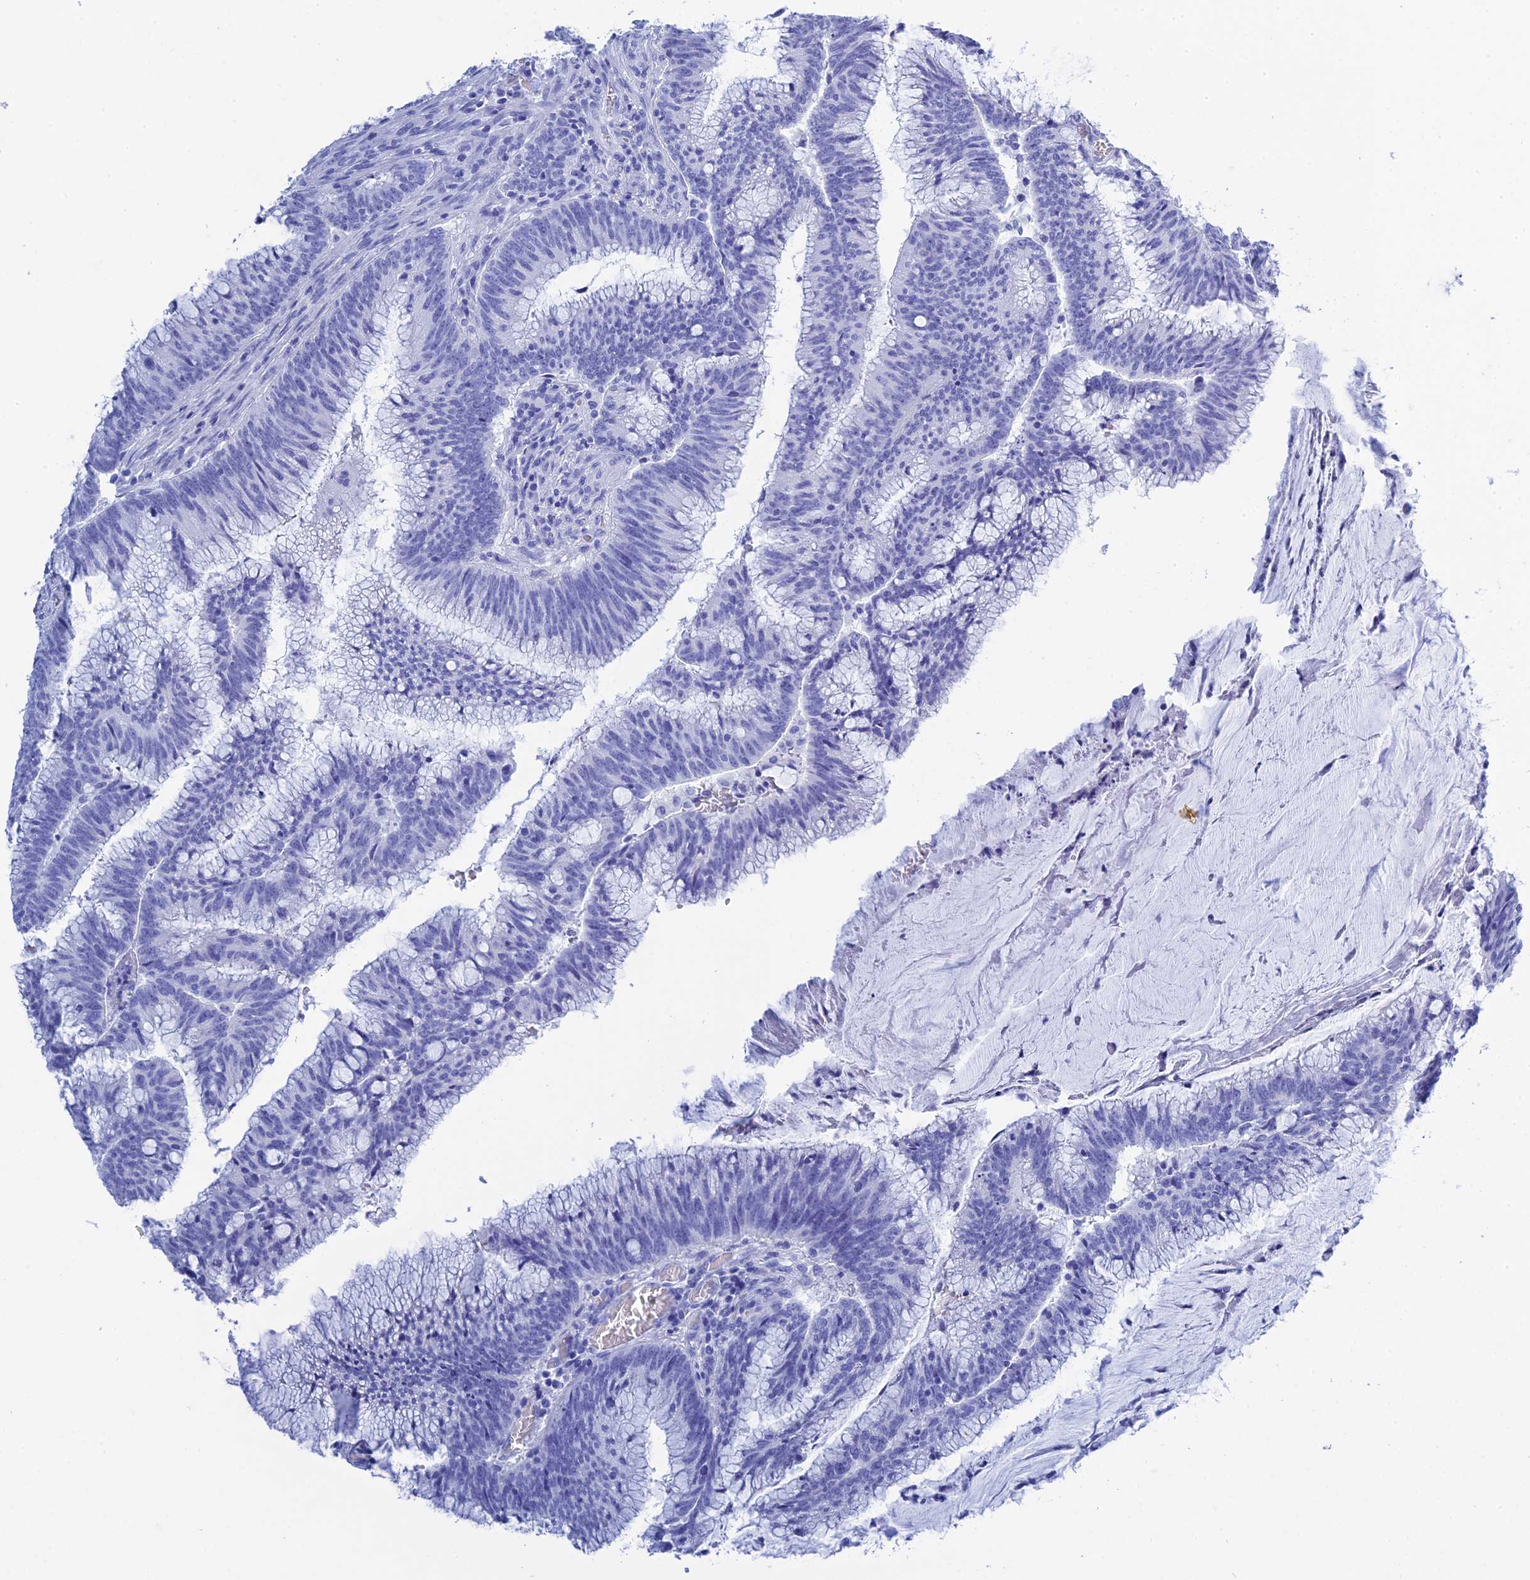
{"staining": {"intensity": "negative", "quantity": "none", "location": "none"}, "tissue": "colorectal cancer", "cell_type": "Tumor cells", "image_type": "cancer", "snomed": [{"axis": "morphology", "description": "Adenocarcinoma, NOS"}, {"axis": "topography", "description": "Rectum"}], "caption": "The micrograph demonstrates no staining of tumor cells in adenocarcinoma (colorectal). (DAB (3,3'-diaminobenzidine) IHC with hematoxylin counter stain).", "gene": "TEX101", "patient": {"sex": "female", "age": 77}}